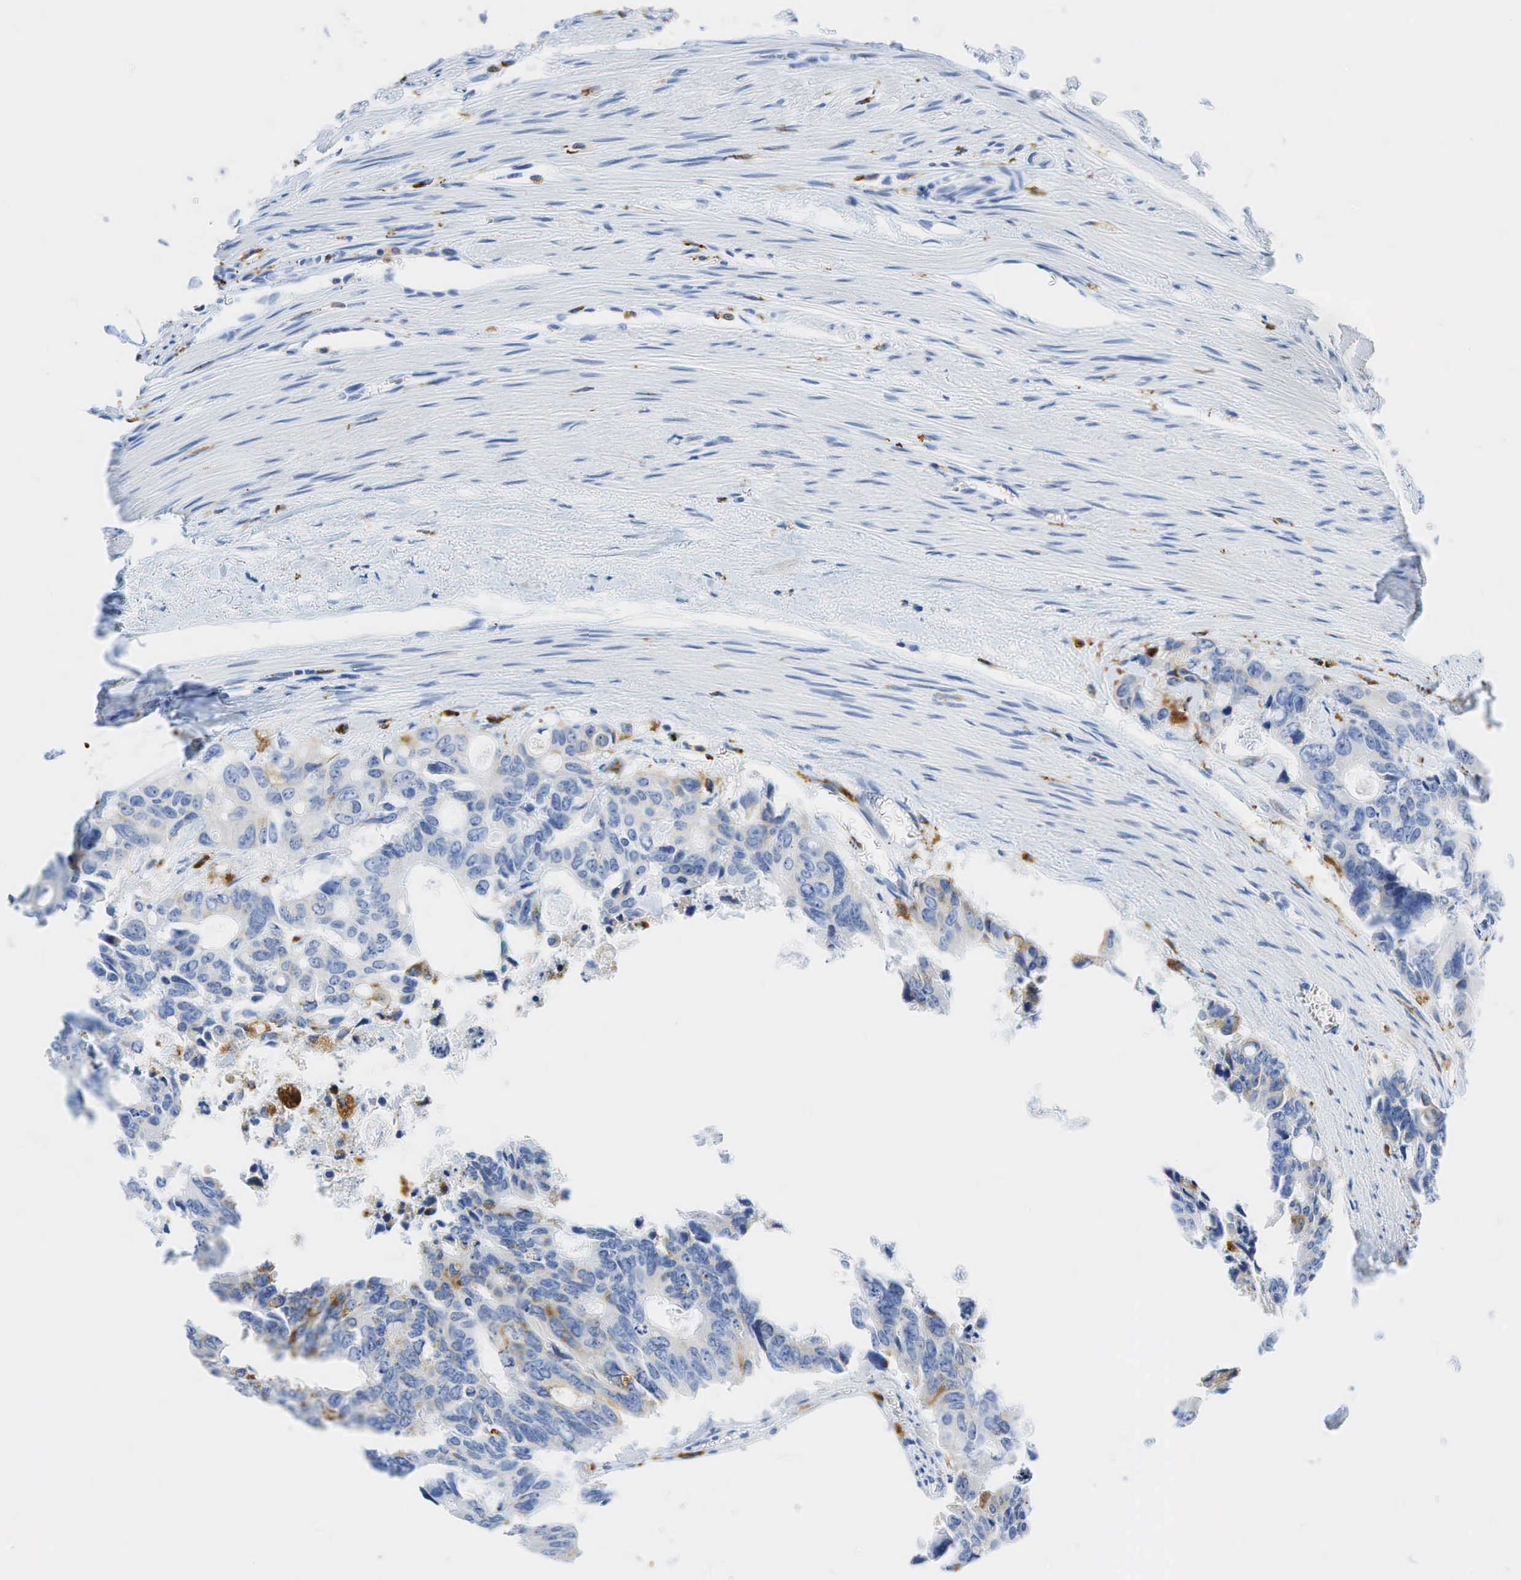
{"staining": {"intensity": "weak", "quantity": "<25%", "location": "cytoplasmic/membranous"}, "tissue": "colorectal cancer", "cell_type": "Tumor cells", "image_type": "cancer", "snomed": [{"axis": "morphology", "description": "Adenocarcinoma, NOS"}, {"axis": "topography", "description": "Rectum"}], "caption": "Immunohistochemical staining of human colorectal cancer (adenocarcinoma) reveals no significant positivity in tumor cells.", "gene": "CD68", "patient": {"sex": "male", "age": 76}}